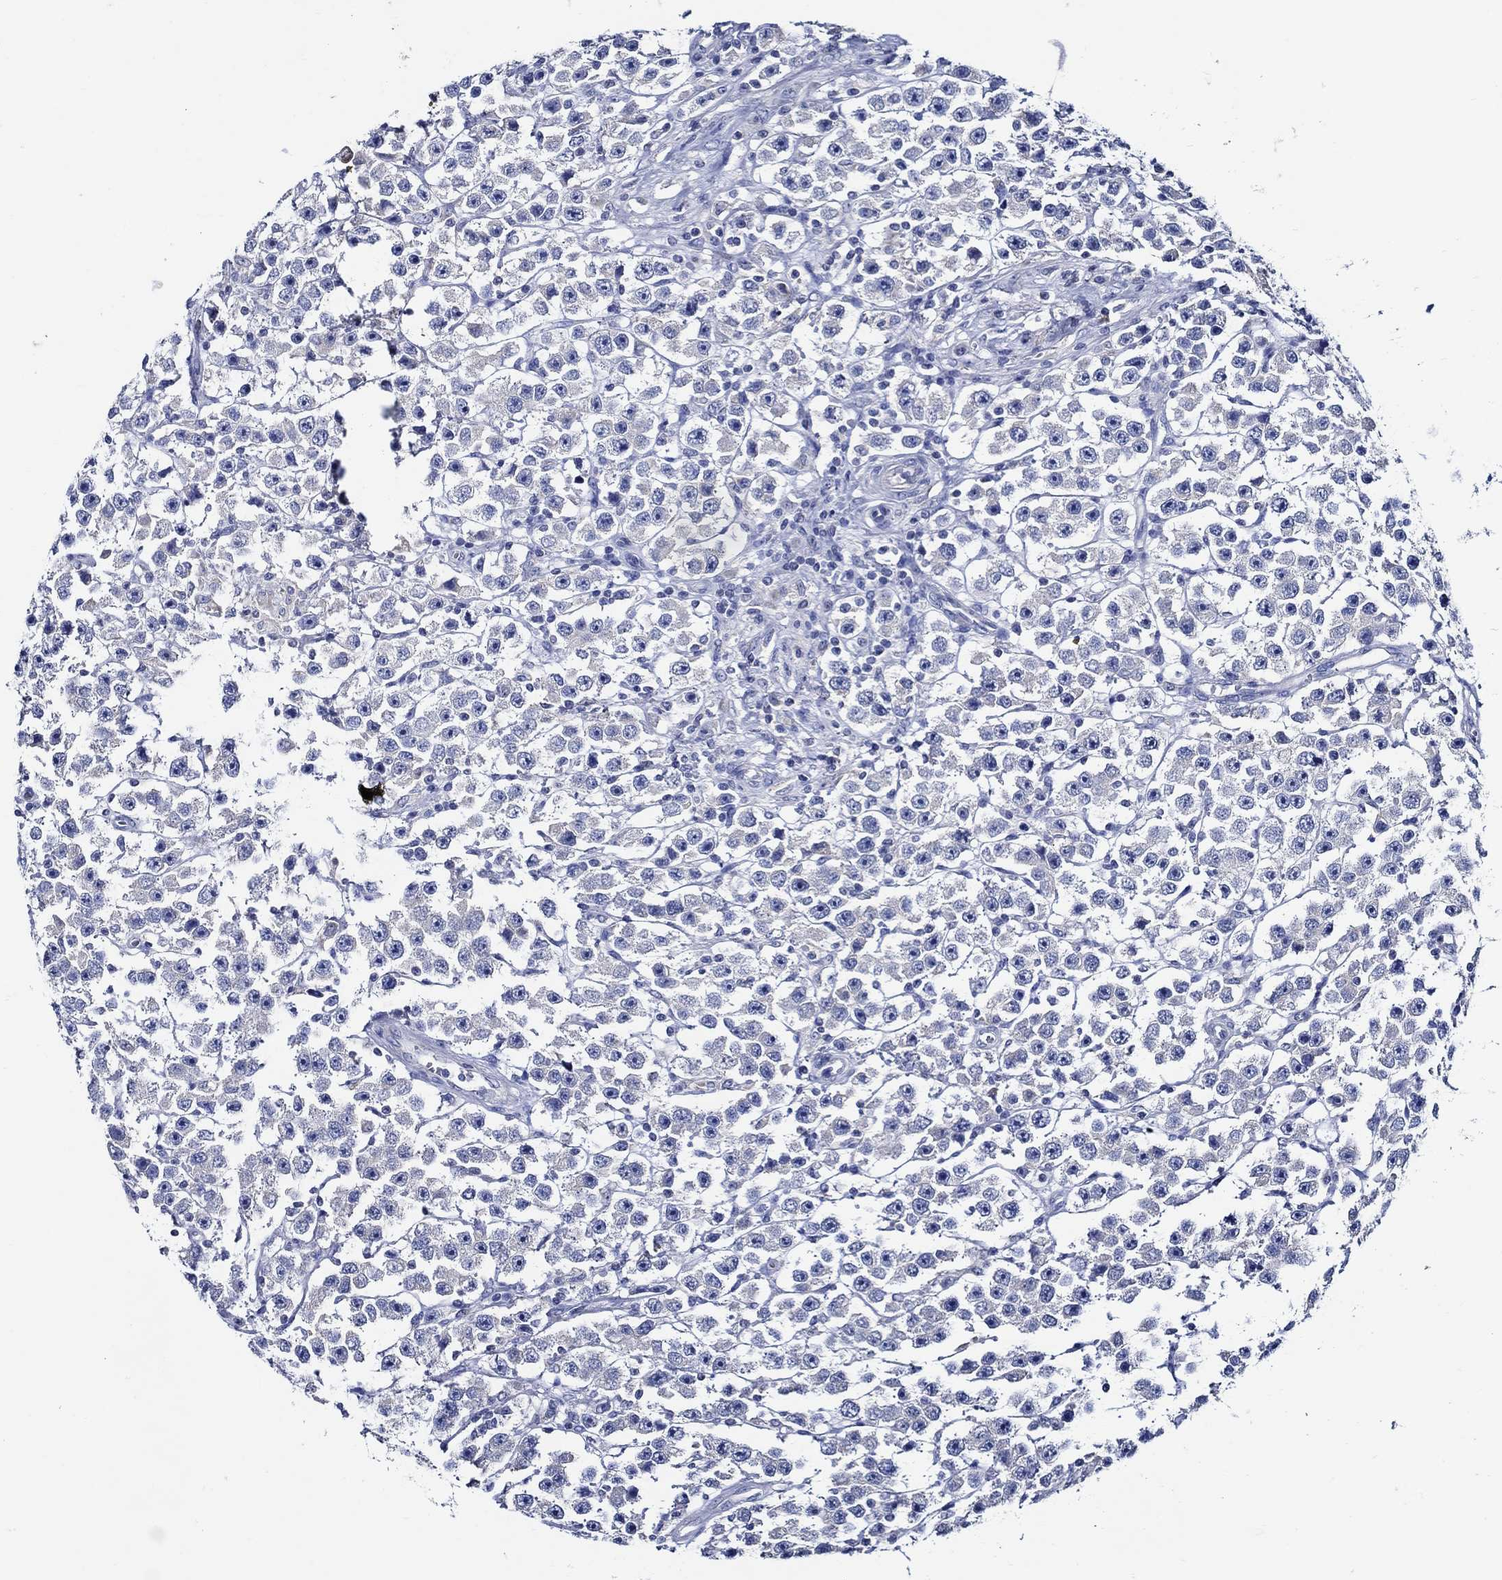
{"staining": {"intensity": "negative", "quantity": "none", "location": "none"}, "tissue": "testis cancer", "cell_type": "Tumor cells", "image_type": "cancer", "snomed": [{"axis": "morphology", "description": "Seminoma, NOS"}, {"axis": "topography", "description": "Testis"}], "caption": "An IHC micrograph of testis cancer is shown. There is no staining in tumor cells of testis cancer.", "gene": "SKOR1", "patient": {"sex": "male", "age": 45}}